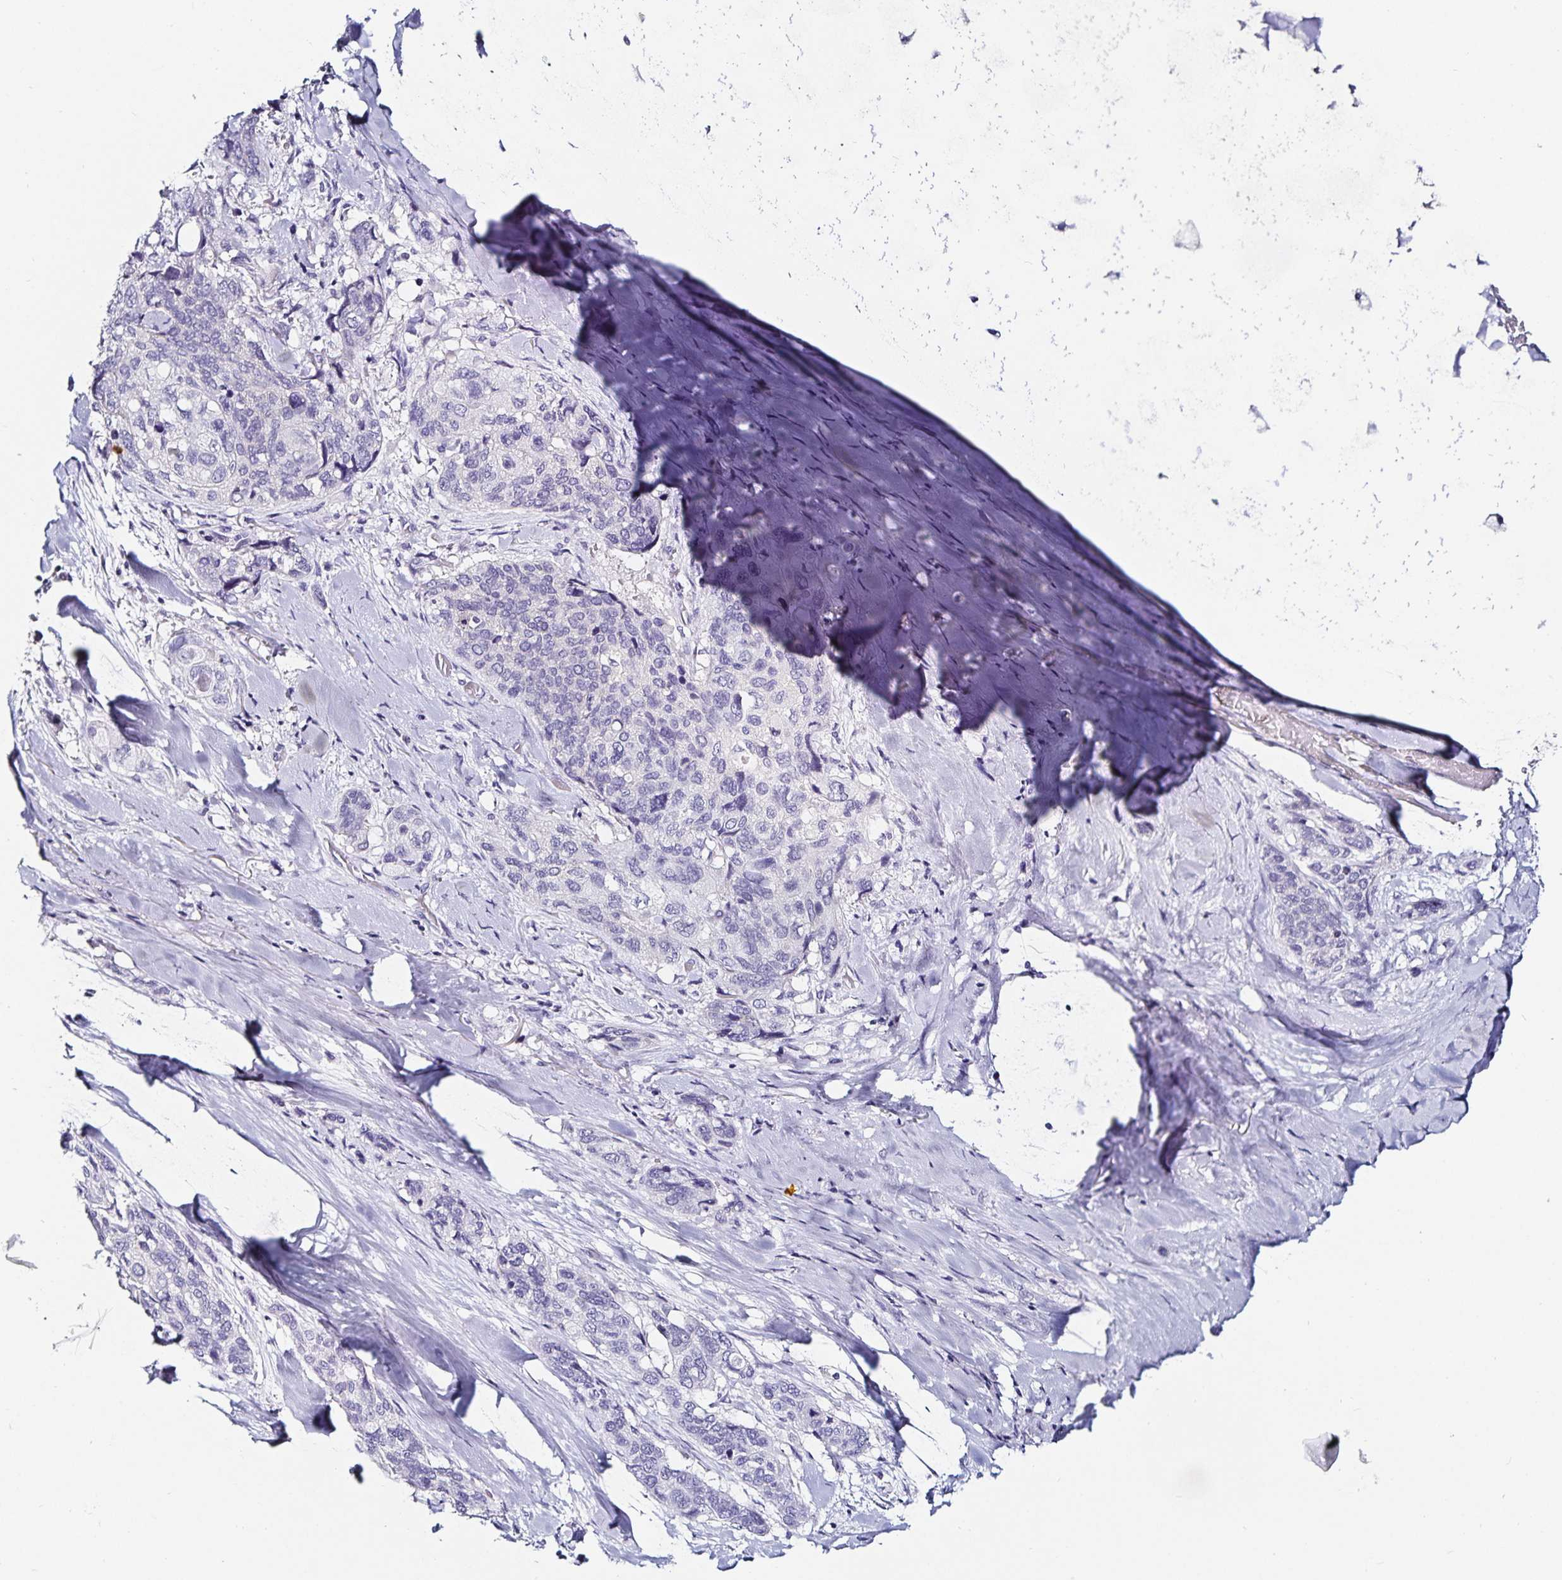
{"staining": {"intensity": "negative", "quantity": "none", "location": "none"}, "tissue": "lung cancer", "cell_type": "Tumor cells", "image_type": "cancer", "snomed": [{"axis": "morphology", "description": "Squamous cell carcinoma, NOS"}, {"axis": "morphology", "description": "Squamous cell carcinoma, metastatic, NOS"}, {"axis": "topography", "description": "Lymph node"}, {"axis": "topography", "description": "Lung"}], "caption": "Immunohistochemistry (IHC) photomicrograph of metastatic squamous cell carcinoma (lung) stained for a protein (brown), which reveals no expression in tumor cells.", "gene": "TSPAN7", "patient": {"sex": "male", "age": 41}}